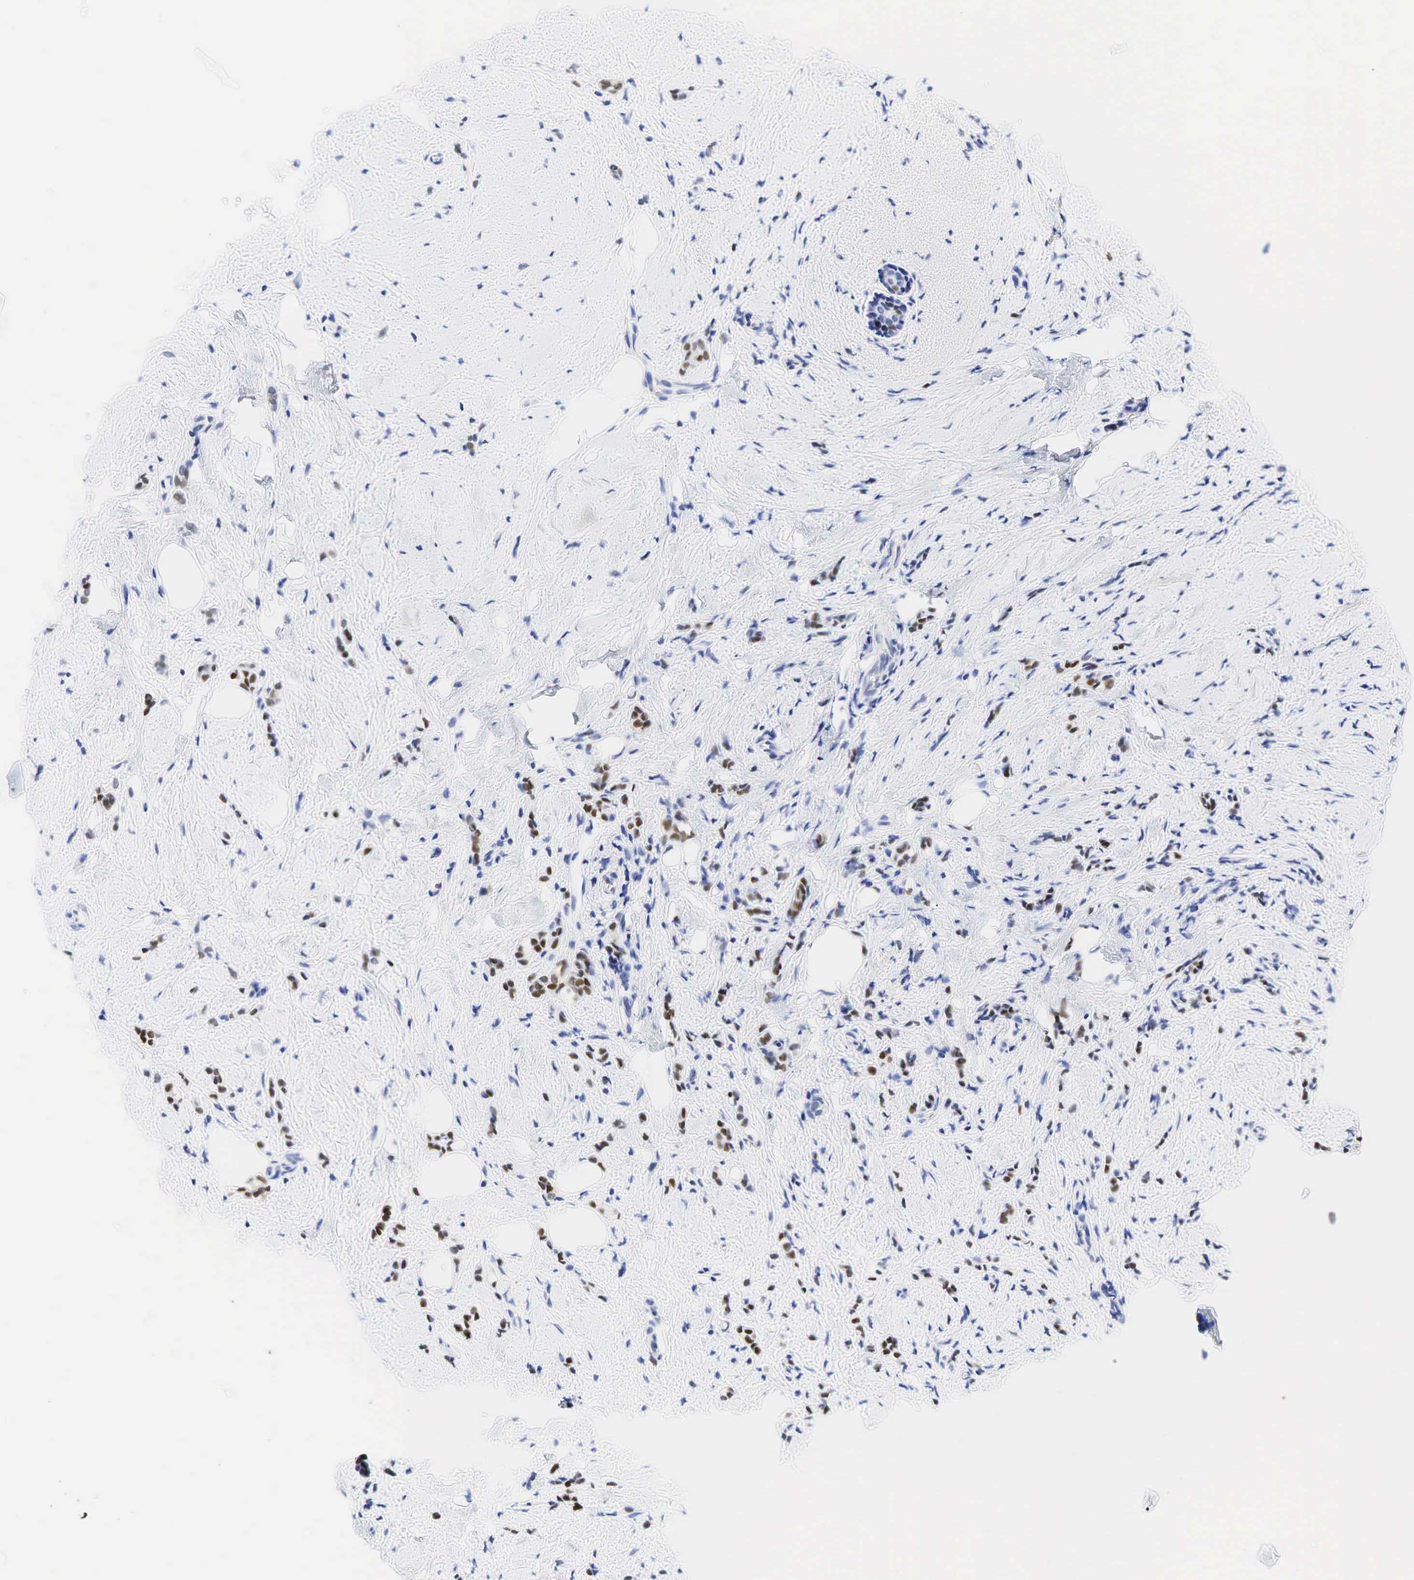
{"staining": {"intensity": "weak", "quantity": "25%-75%", "location": "nuclear"}, "tissue": "breast cancer", "cell_type": "Tumor cells", "image_type": "cancer", "snomed": [{"axis": "morphology", "description": "Lobular carcinoma"}, {"axis": "topography", "description": "Breast"}], "caption": "Immunohistochemistry (IHC) micrograph of neoplastic tissue: human lobular carcinoma (breast) stained using immunohistochemistry (IHC) reveals low levels of weak protein expression localized specifically in the nuclear of tumor cells, appearing as a nuclear brown color.", "gene": "AR", "patient": {"sex": "female", "age": 64}}